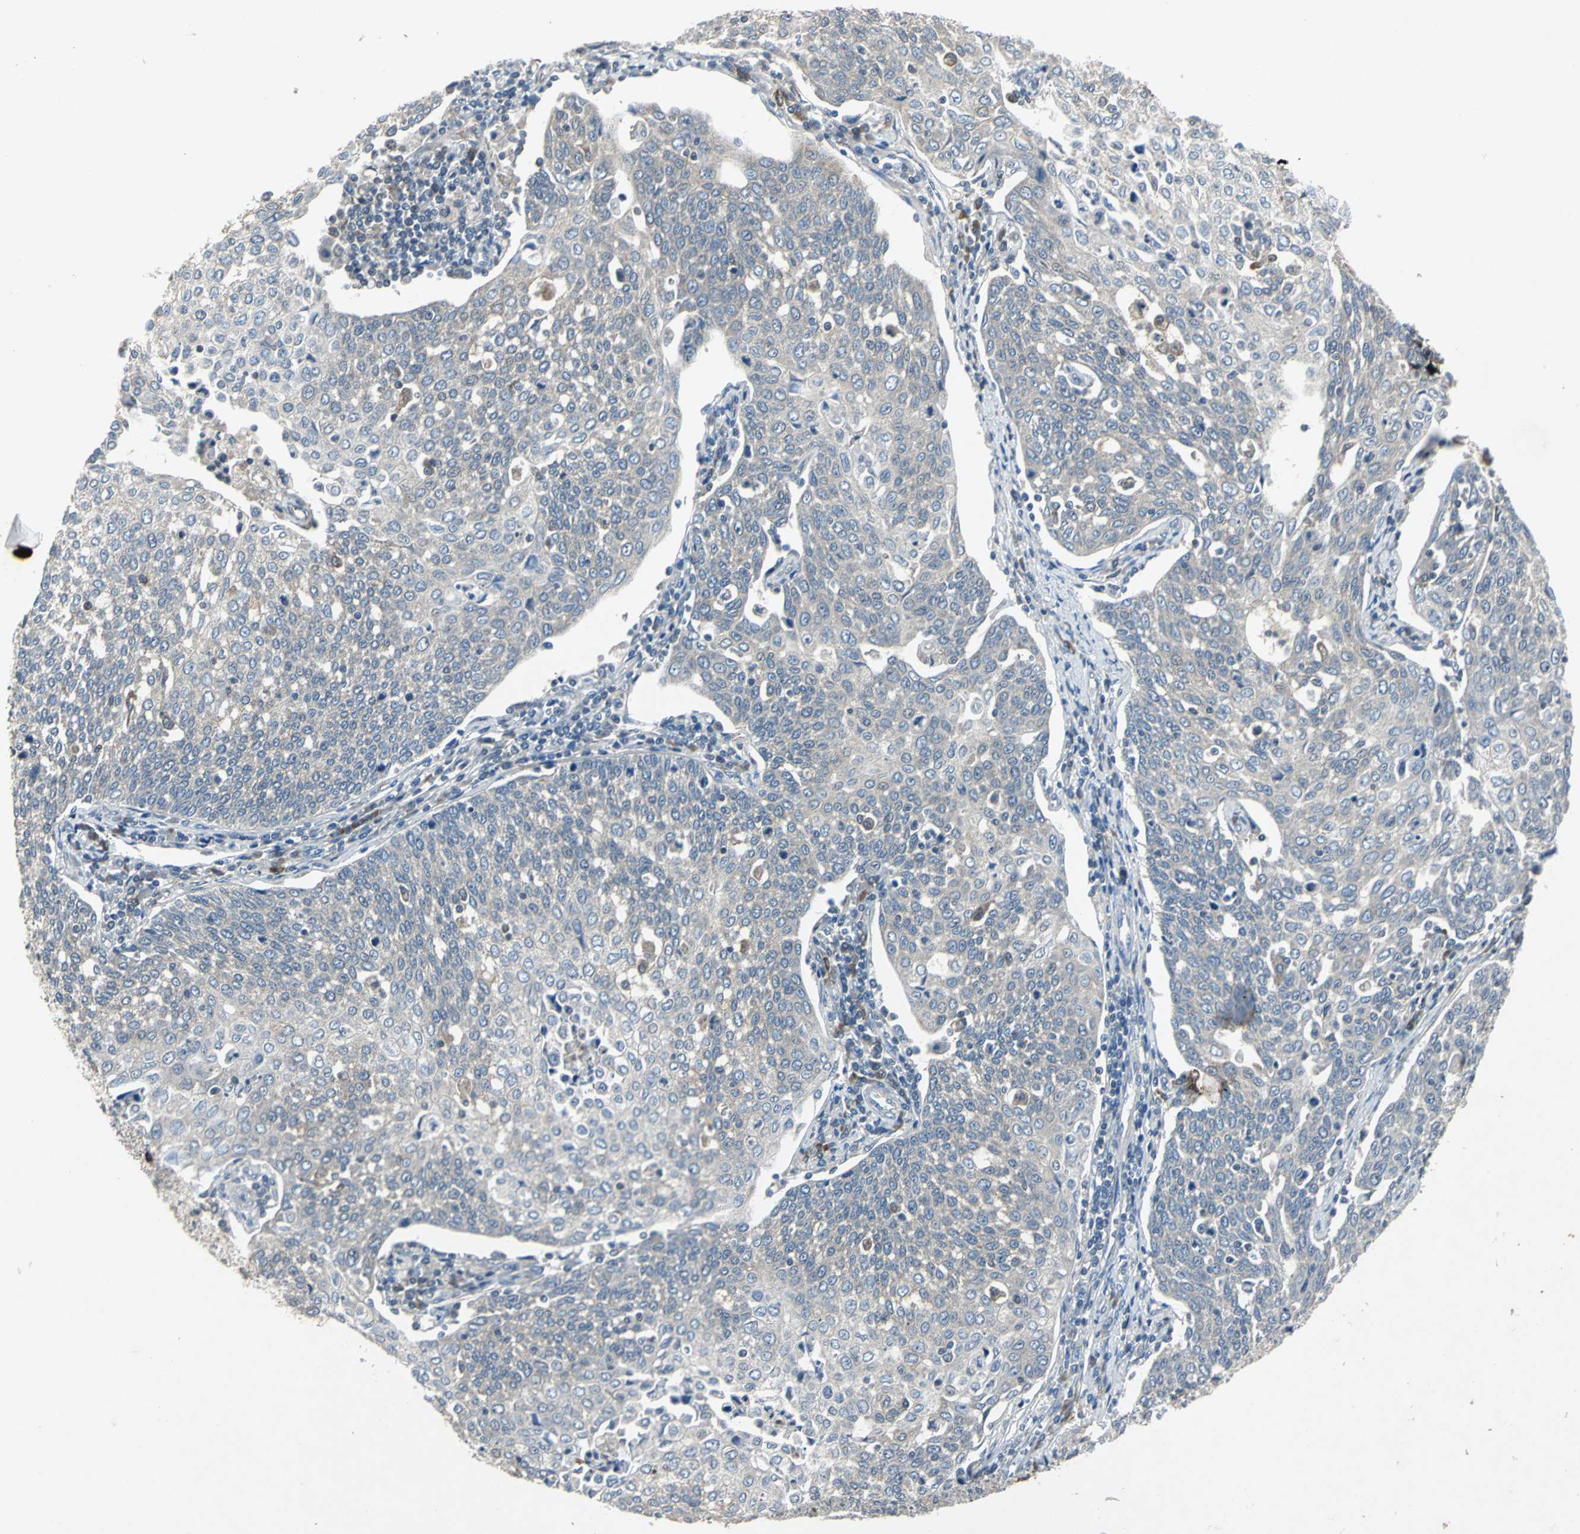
{"staining": {"intensity": "negative", "quantity": "none", "location": "none"}, "tissue": "cervical cancer", "cell_type": "Tumor cells", "image_type": "cancer", "snomed": [{"axis": "morphology", "description": "Squamous cell carcinoma, NOS"}, {"axis": "topography", "description": "Cervix"}], "caption": "Immunohistochemistry photomicrograph of human squamous cell carcinoma (cervical) stained for a protein (brown), which reveals no expression in tumor cells. Brightfield microscopy of immunohistochemistry (IHC) stained with DAB (brown) and hematoxylin (blue), captured at high magnification.", "gene": "SLC2A13", "patient": {"sex": "female", "age": 34}}